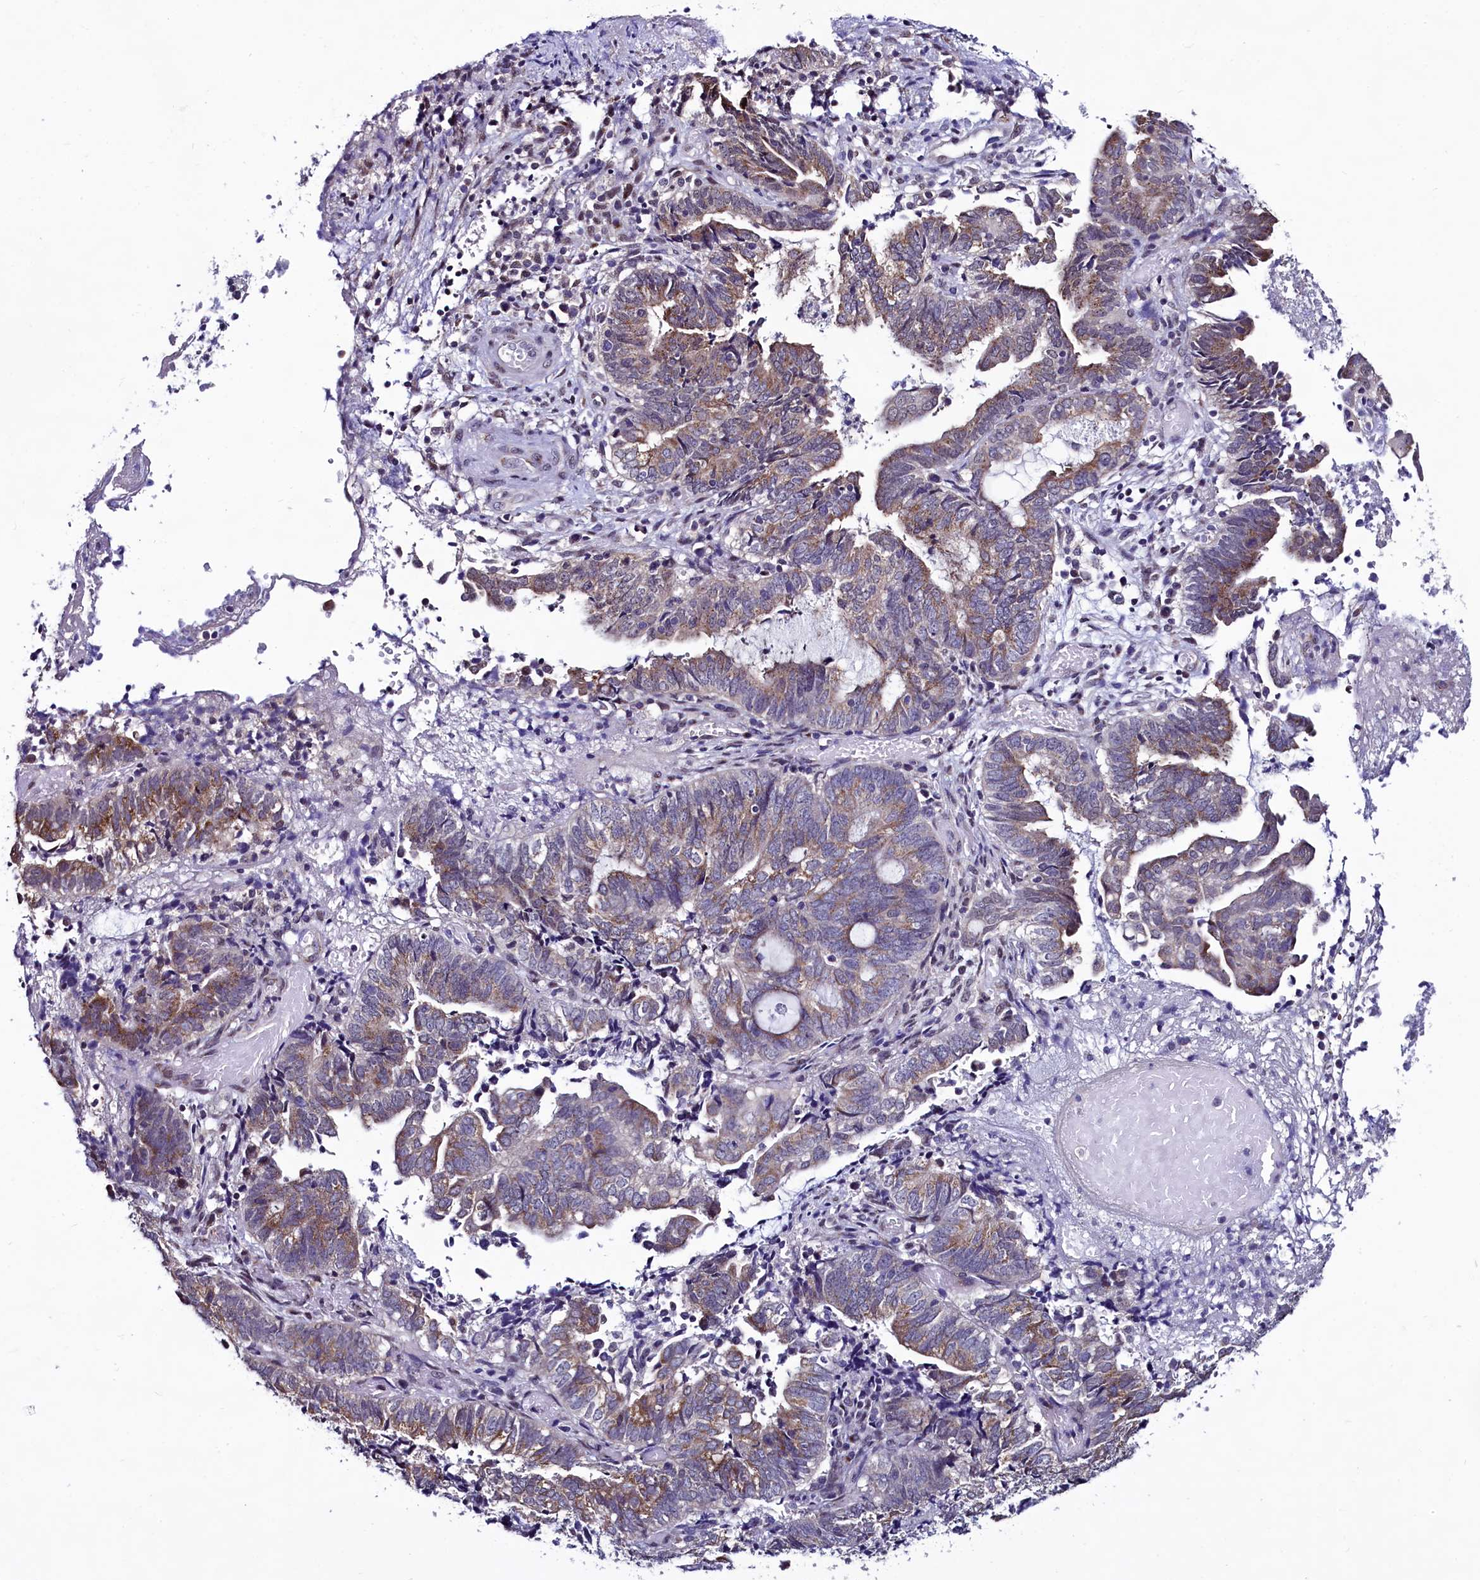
{"staining": {"intensity": "moderate", "quantity": "25%-75%", "location": "cytoplasmic/membranous"}, "tissue": "endometrial cancer", "cell_type": "Tumor cells", "image_type": "cancer", "snomed": [{"axis": "morphology", "description": "Adenocarcinoma, NOS"}, {"axis": "topography", "description": "Uterus"}, {"axis": "topography", "description": "Endometrium"}], "caption": "A photomicrograph of endometrial cancer stained for a protein displays moderate cytoplasmic/membranous brown staining in tumor cells. The staining was performed using DAB, with brown indicating positive protein expression. Nuclei are stained blue with hematoxylin.", "gene": "SEC24C", "patient": {"sex": "female", "age": 70}}